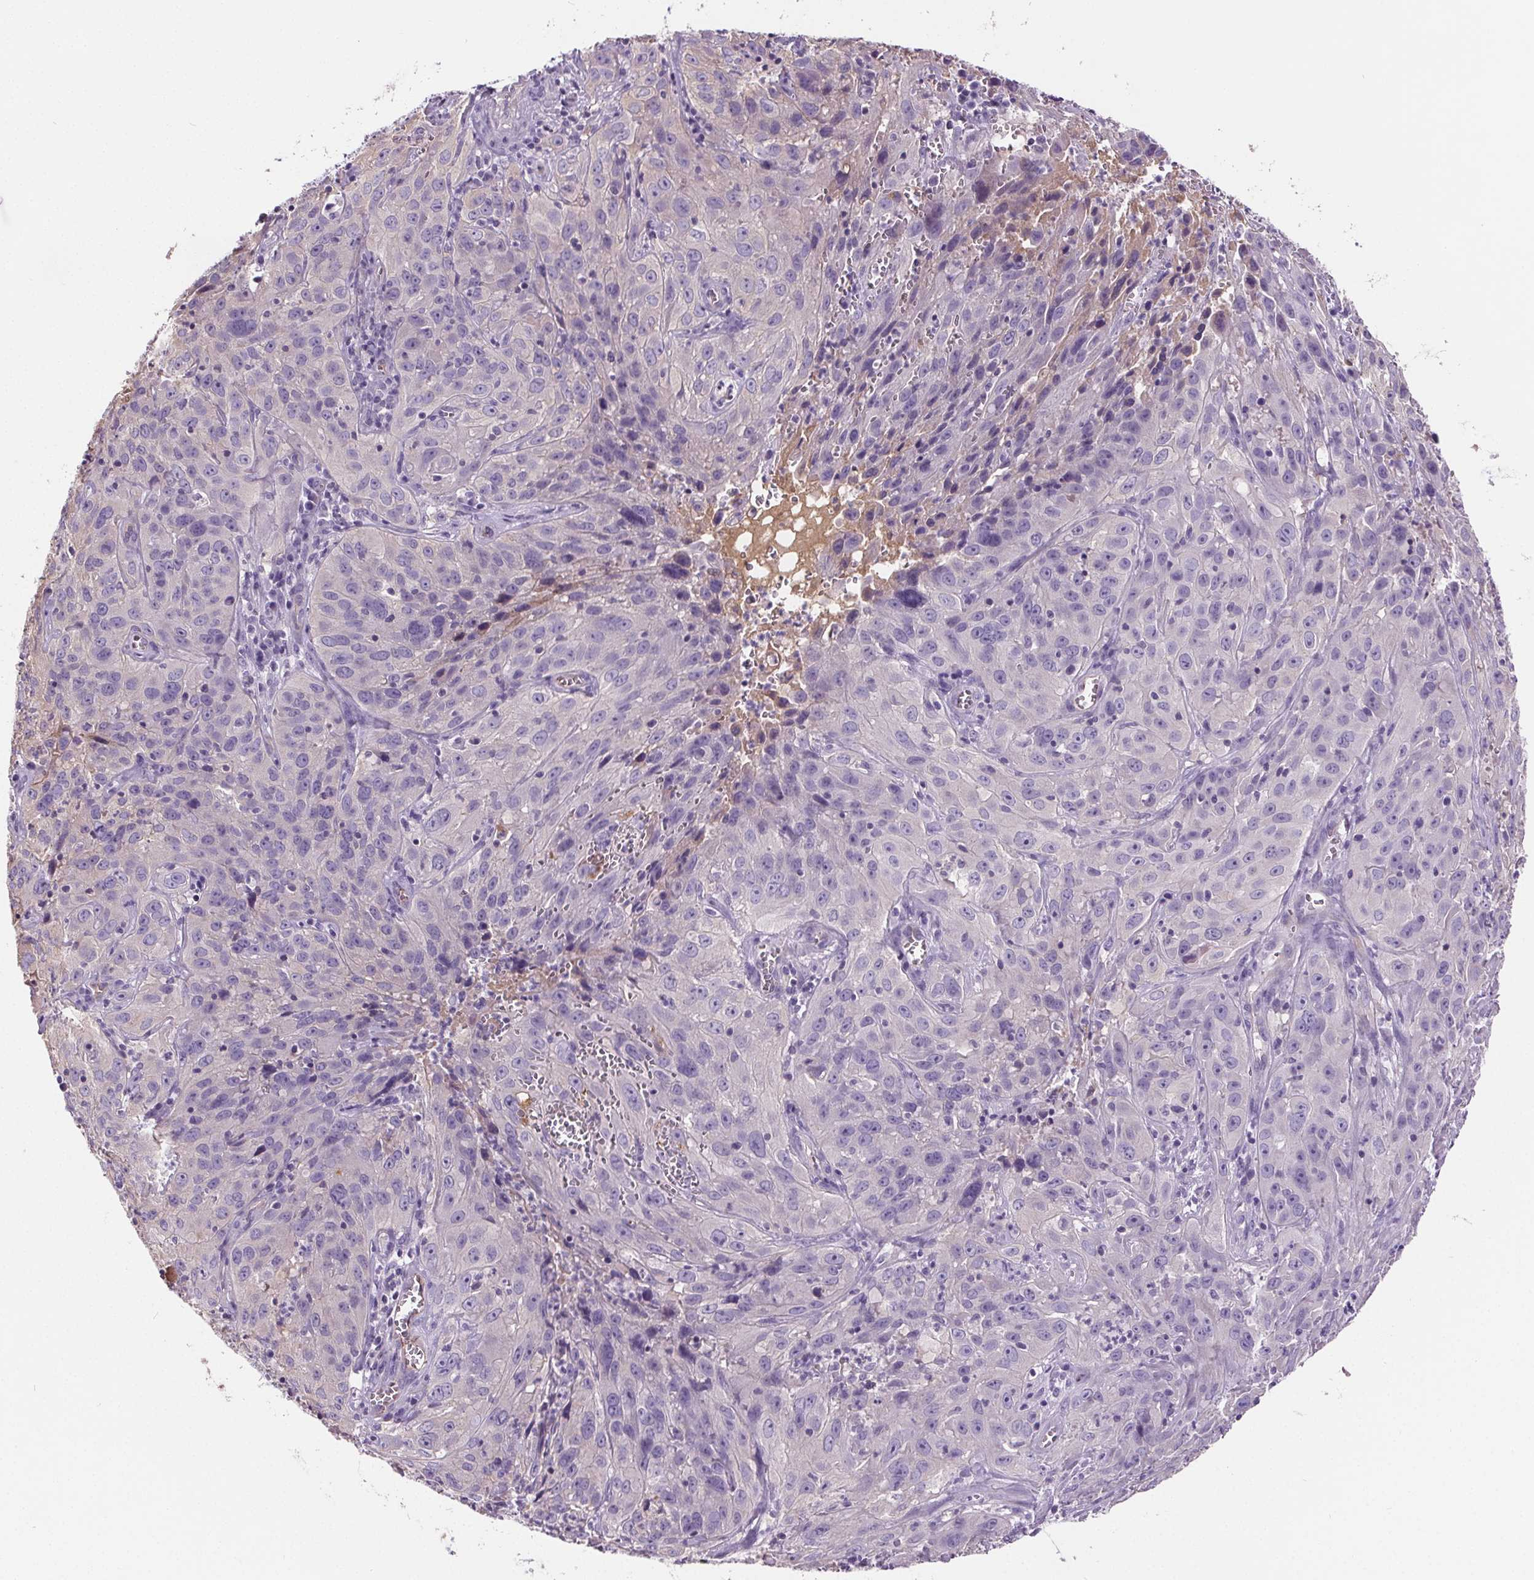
{"staining": {"intensity": "negative", "quantity": "none", "location": "none"}, "tissue": "cervical cancer", "cell_type": "Tumor cells", "image_type": "cancer", "snomed": [{"axis": "morphology", "description": "Squamous cell carcinoma, NOS"}, {"axis": "topography", "description": "Cervix"}], "caption": "Protein analysis of cervical squamous cell carcinoma reveals no significant positivity in tumor cells. Brightfield microscopy of IHC stained with DAB (3,3'-diaminobenzidine) (brown) and hematoxylin (blue), captured at high magnification.", "gene": "CD5L", "patient": {"sex": "female", "age": 32}}